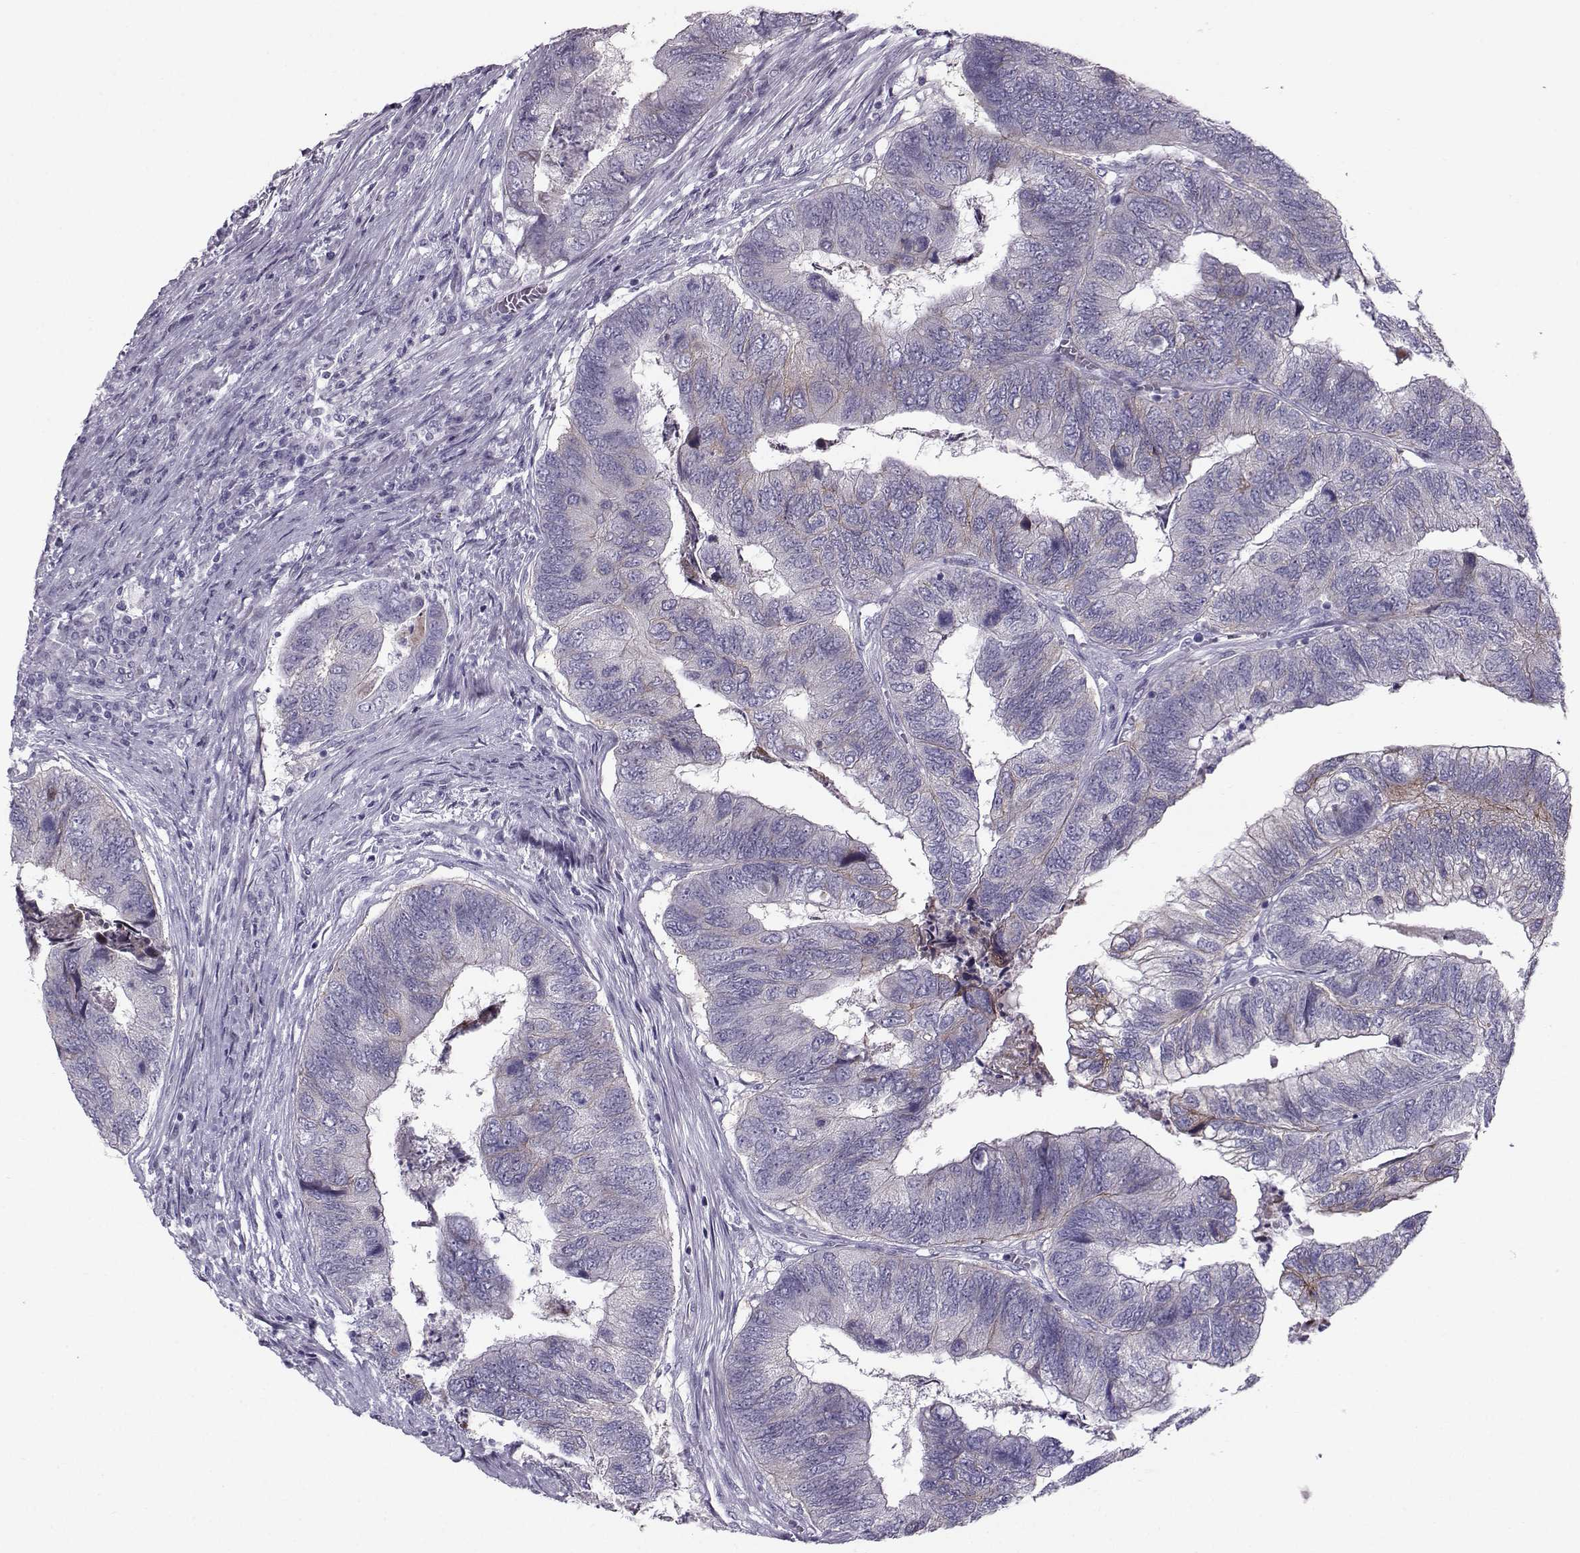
{"staining": {"intensity": "negative", "quantity": "none", "location": "none"}, "tissue": "colorectal cancer", "cell_type": "Tumor cells", "image_type": "cancer", "snomed": [{"axis": "morphology", "description": "Adenocarcinoma, NOS"}, {"axis": "topography", "description": "Colon"}], "caption": "A high-resolution photomicrograph shows IHC staining of colorectal adenocarcinoma, which demonstrates no significant expression in tumor cells.", "gene": "DMRT3", "patient": {"sex": "female", "age": 67}}